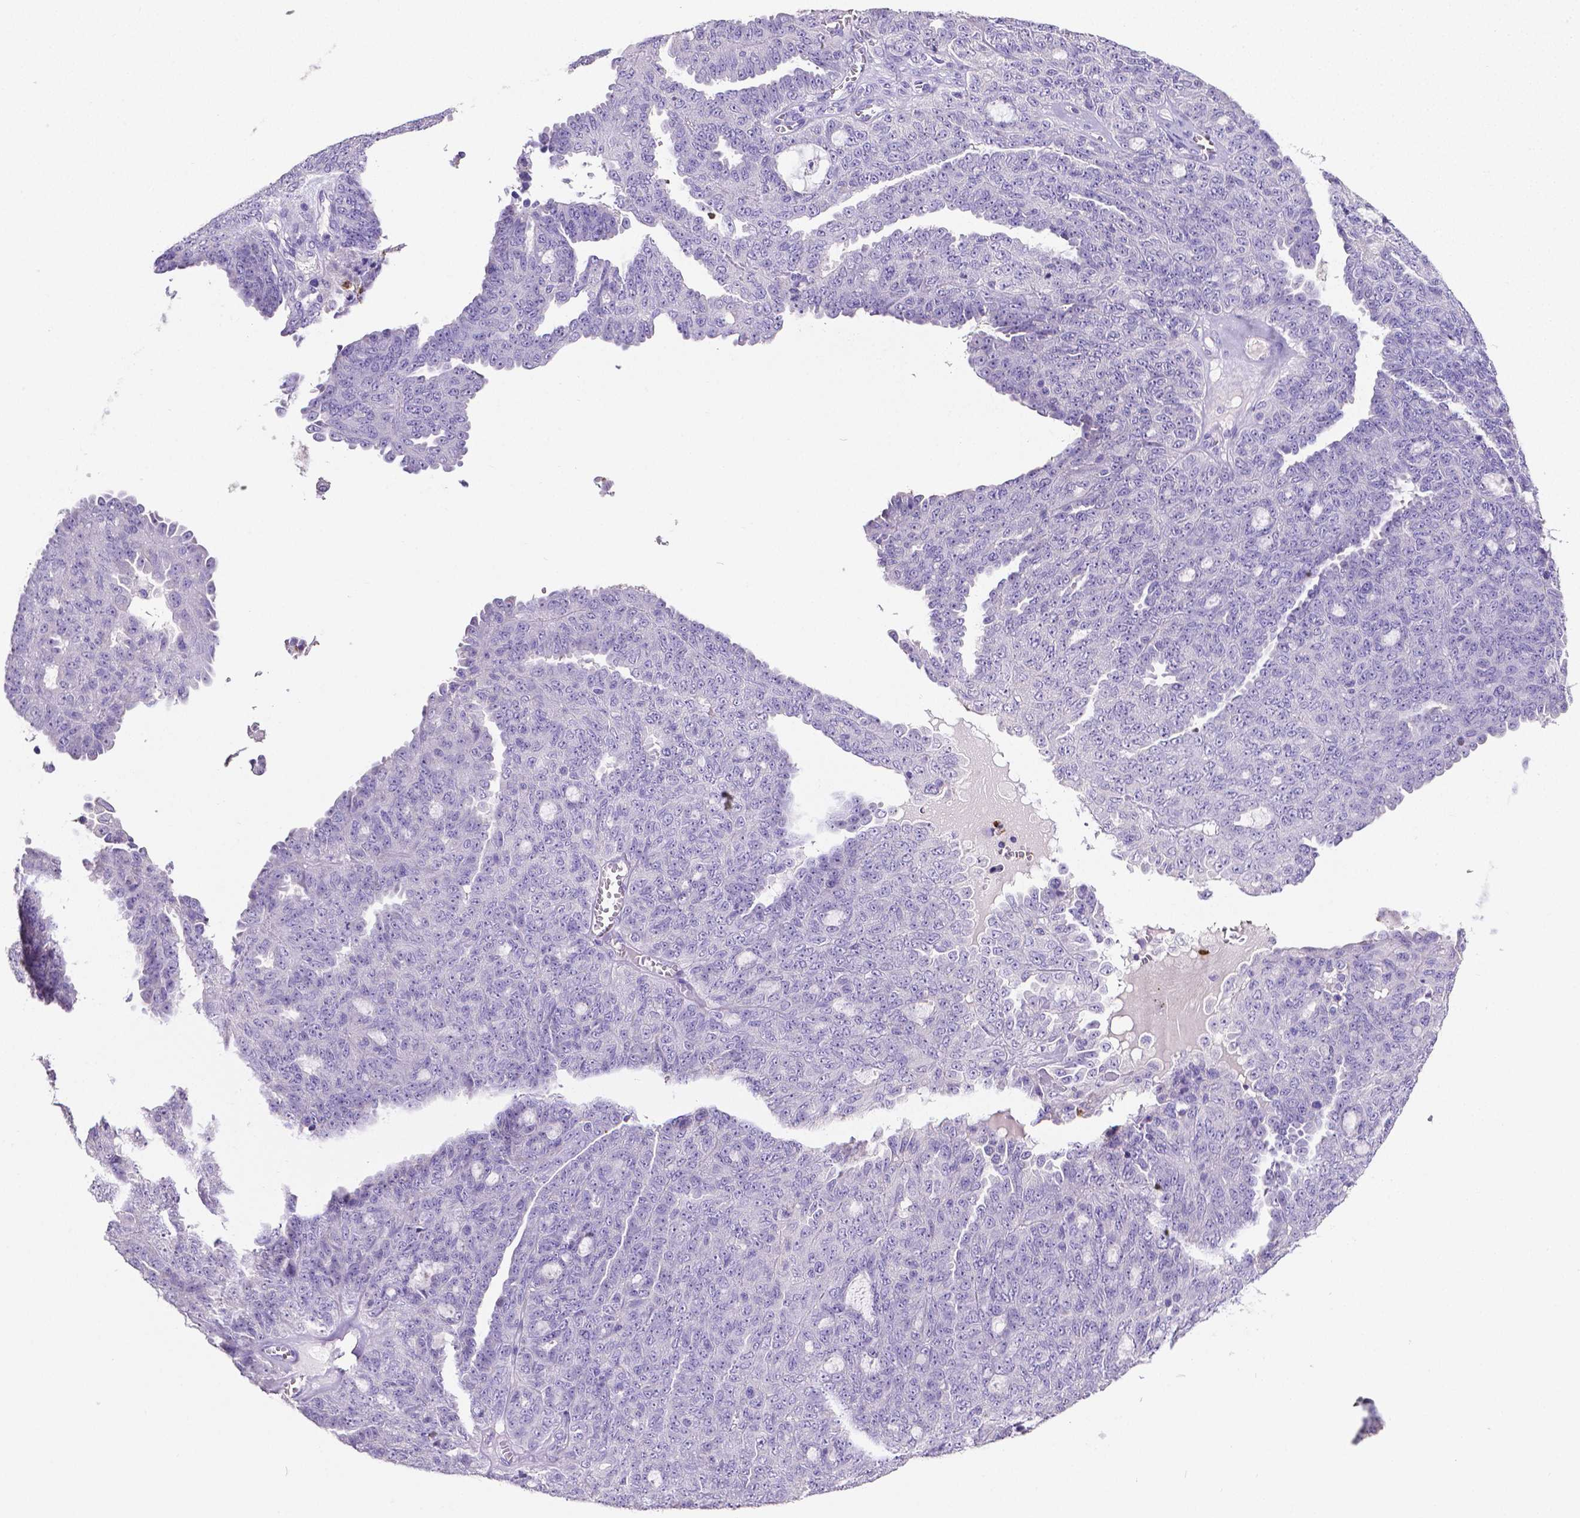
{"staining": {"intensity": "negative", "quantity": "none", "location": "none"}, "tissue": "ovarian cancer", "cell_type": "Tumor cells", "image_type": "cancer", "snomed": [{"axis": "morphology", "description": "Cystadenocarcinoma, serous, NOS"}, {"axis": "topography", "description": "Ovary"}], "caption": "Immunohistochemistry photomicrograph of neoplastic tissue: serous cystadenocarcinoma (ovarian) stained with DAB displays no significant protein expression in tumor cells.", "gene": "MMP9", "patient": {"sex": "female", "age": 71}}